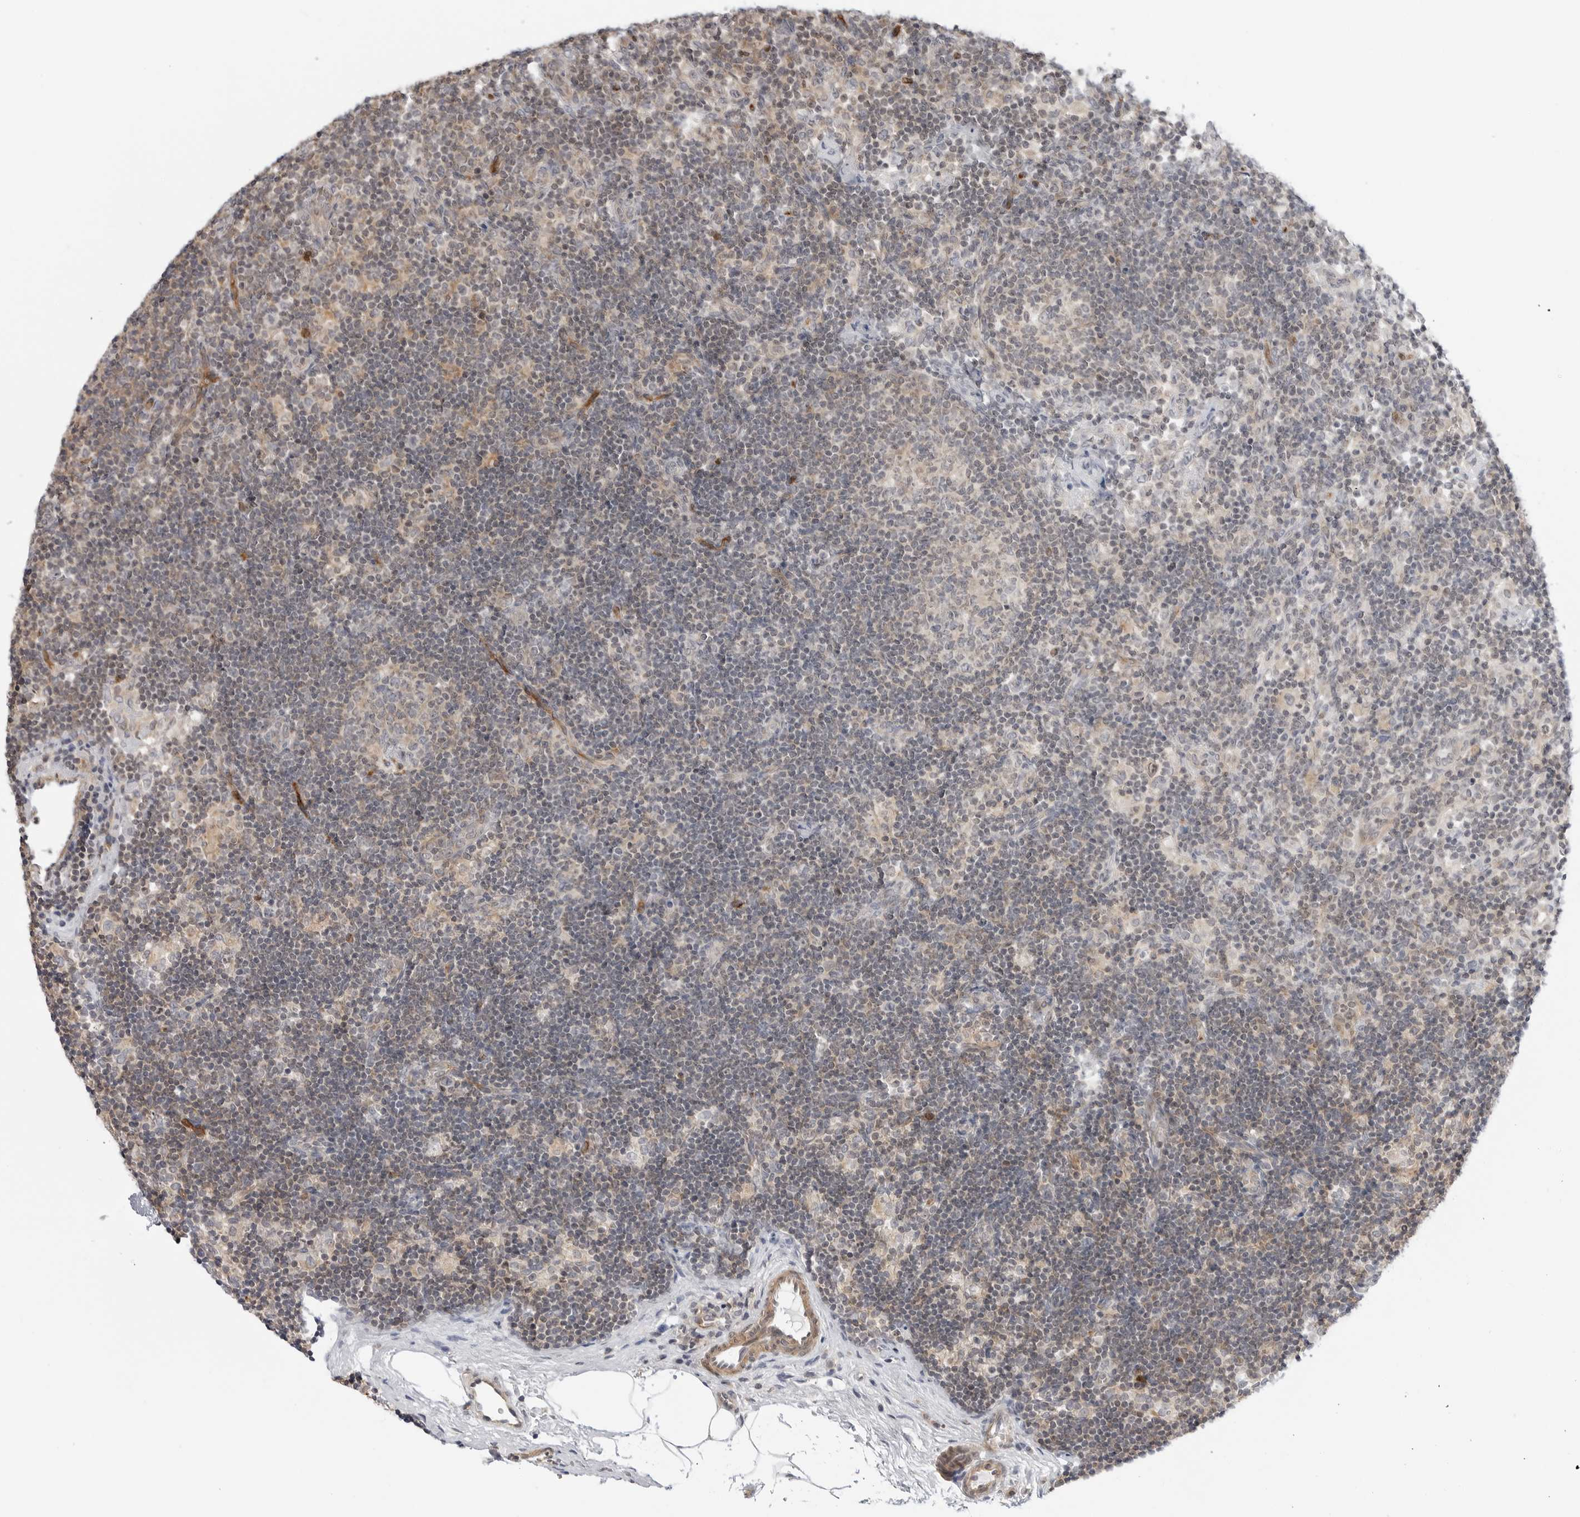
{"staining": {"intensity": "negative", "quantity": "none", "location": "none"}, "tissue": "lymph node", "cell_type": "Germinal center cells", "image_type": "normal", "snomed": [{"axis": "morphology", "description": "Normal tissue, NOS"}, {"axis": "topography", "description": "Lymph node"}], "caption": "DAB (3,3'-diaminobenzidine) immunohistochemical staining of unremarkable human lymph node reveals no significant staining in germinal center cells. (IHC, brightfield microscopy, high magnification).", "gene": "STXBP3", "patient": {"sex": "female", "age": 22}}